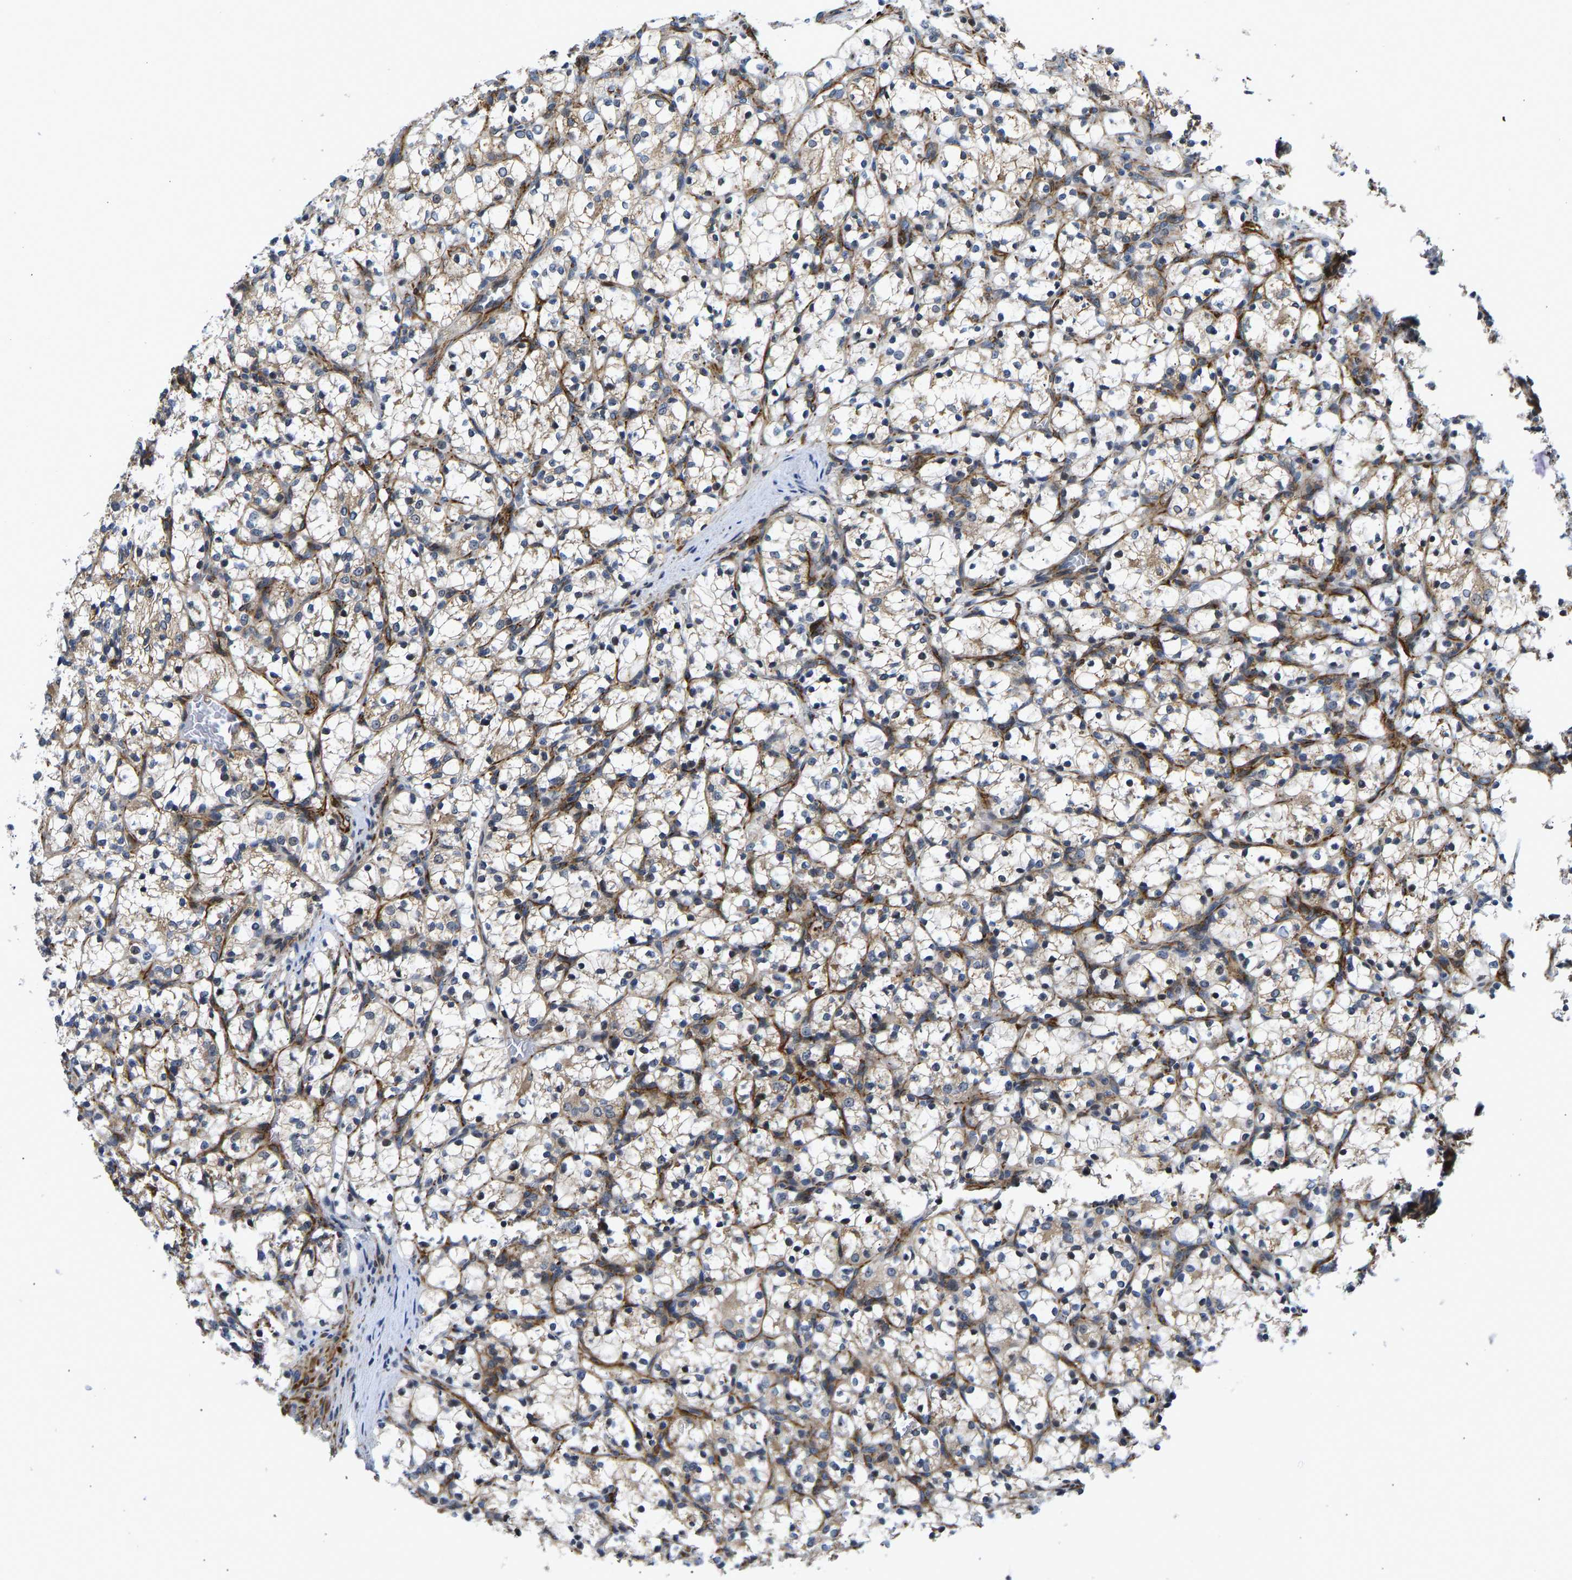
{"staining": {"intensity": "weak", "quantity": "<25%", "location": "cytoplasmic/membranous"}, "tissue": "renal cancer", "cell_type": "Tumor cells", "image_type": "cancer", "snomed": [{"axis": "morphology", "description": "Adenocarcinoma, NOS"}, {"axis": "topography", "description": "Kidney"}], "caption": "Immunohistochemistry of human renal adenocarcinoma displays no positivity in tumor cells. (DAB (3,3'-diaminobenzidine) immunohistochemistry with hematoxylin counter stain).", "gene": "RESF1", "patient": {"sex": "female", "age": 69}}